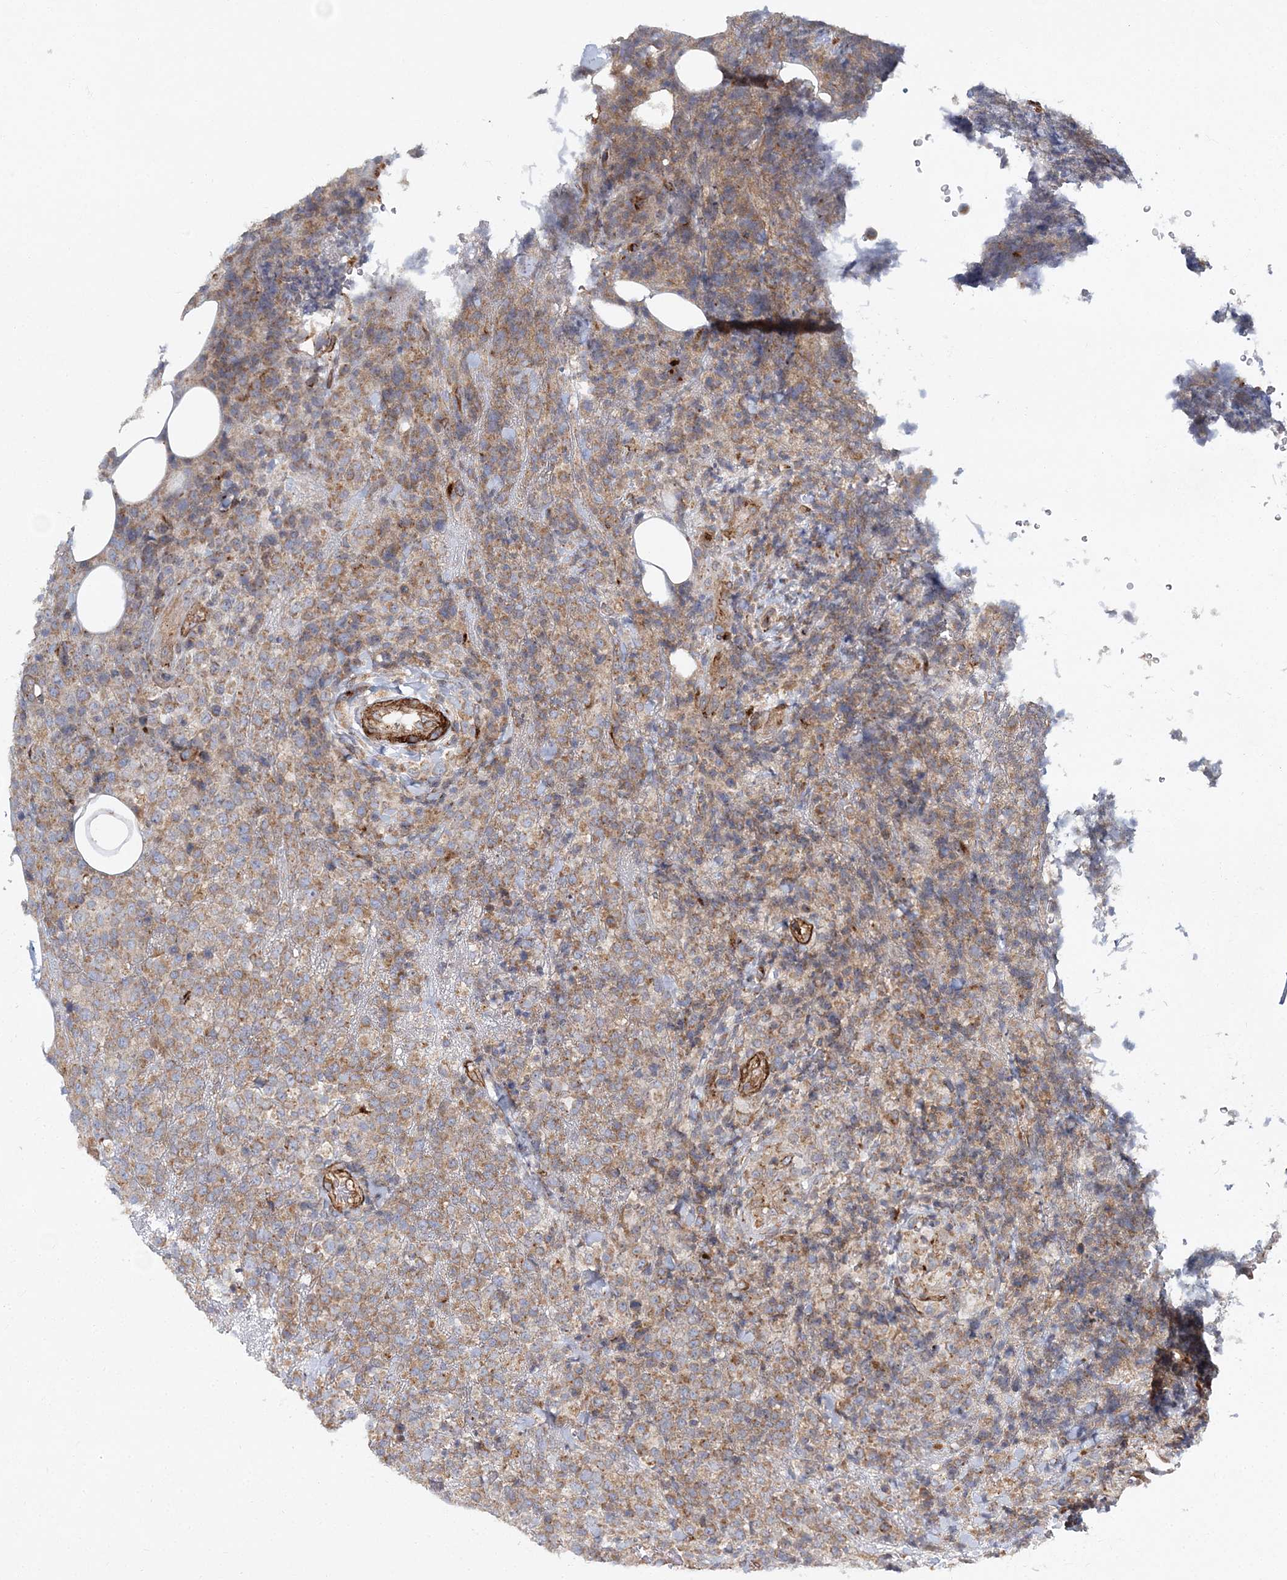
{"staining": {"intensity": "moderate", "quantity": "25%-75%", "location": "cytoplasmic/membranous"}, "tissue": "lymphoma", "cell_type": "Tumor cells", "image_type": "cancer", "snomed": [{"axis": "morphology", "description": "Malignant lymphoma, non-Hodgkin's type, High grade"}, {"axis": "topography", "description": "Lymph node"}], "caption": "High-grade malignant lymphoma, non-Hodgkin's type stained with a protein marker shows moderate staining in tumor cells.", "gene": "NBAS", "patient": {"sex": "male", "age": 13}}